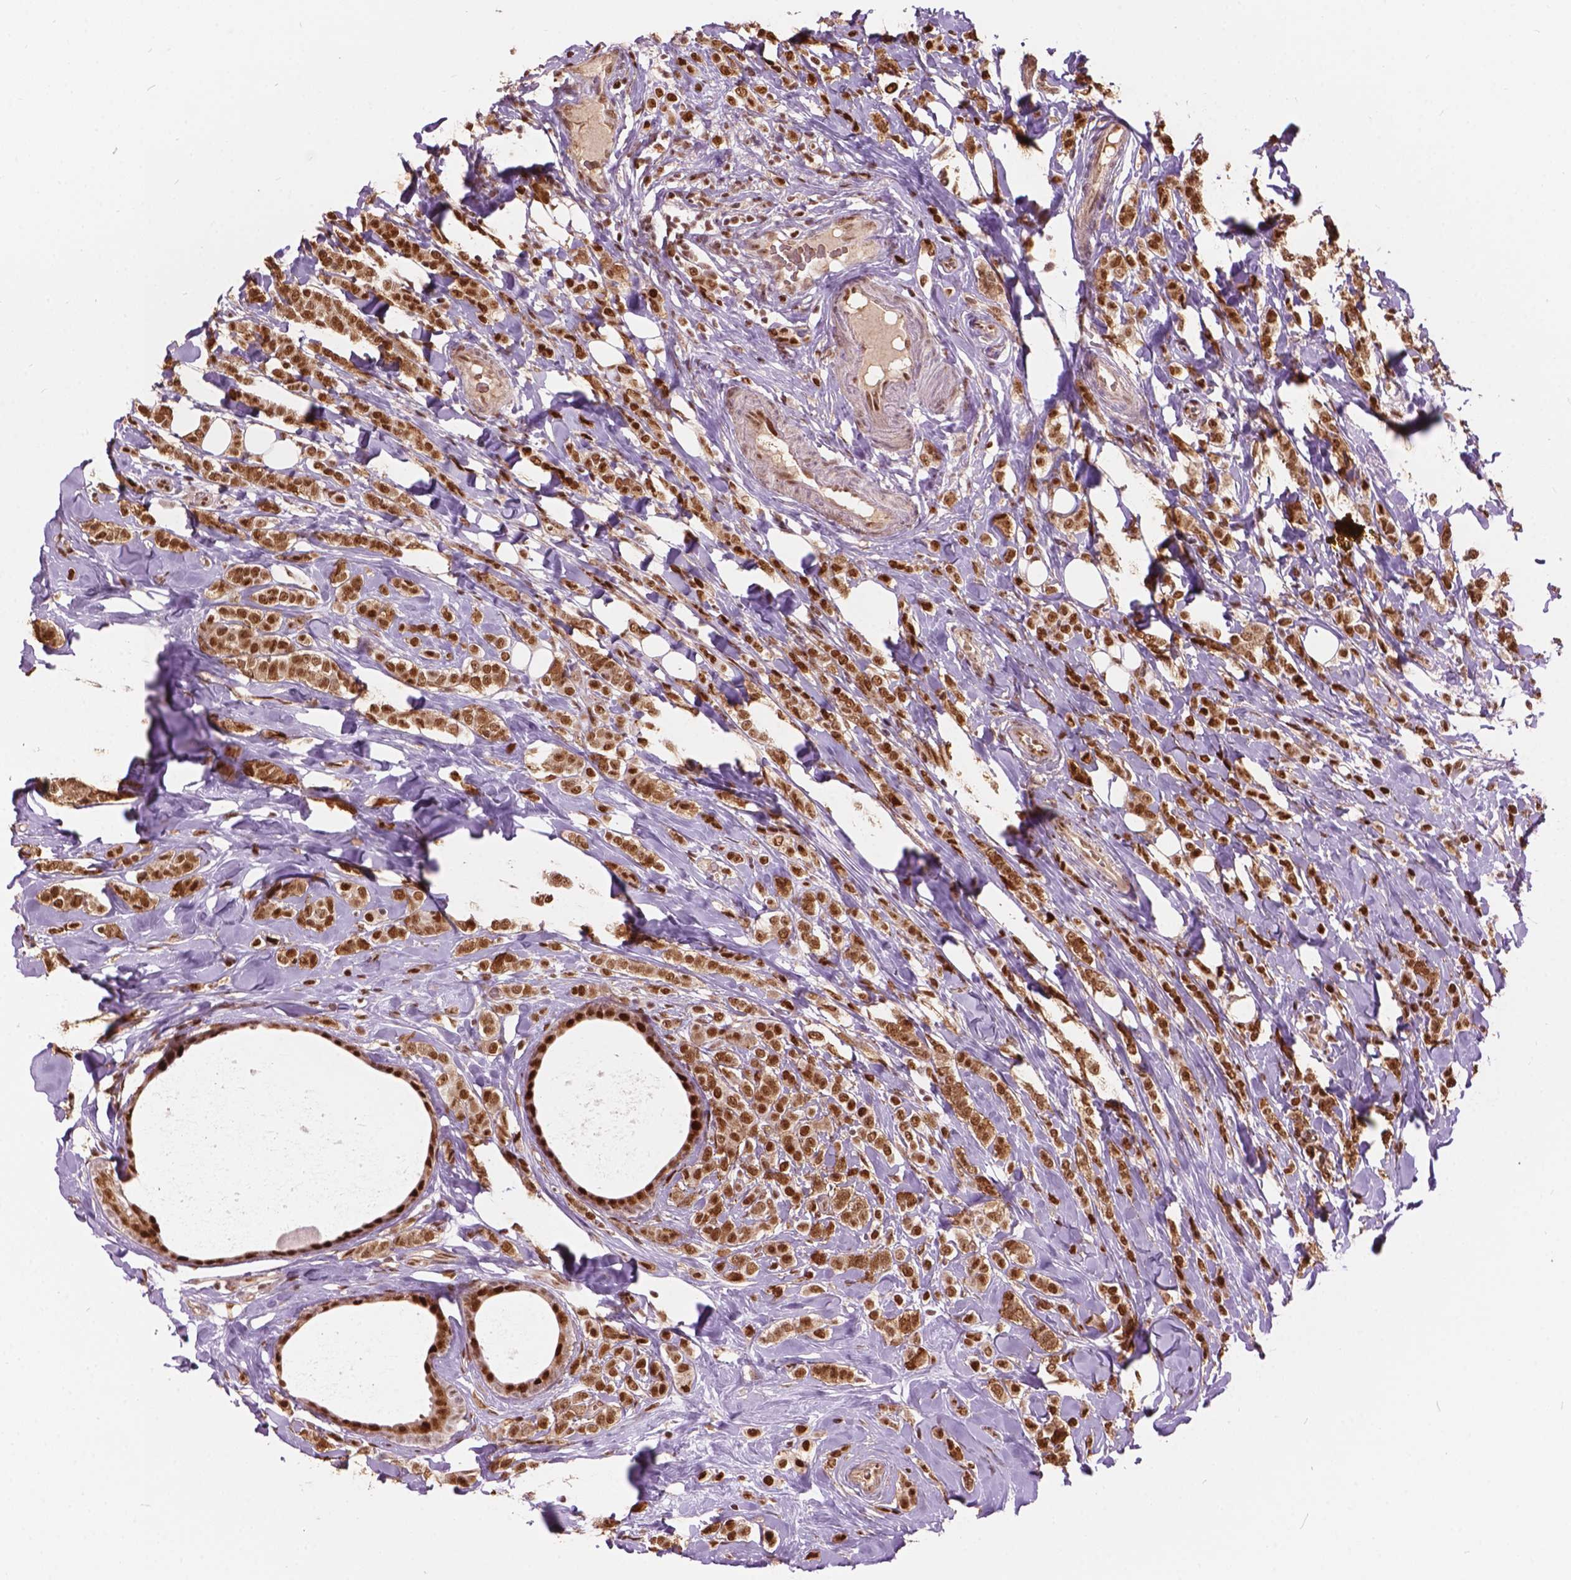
{"staining": {"intensity": "moderate", "quantity": ">75%", "location": "nuclear"}, "tissue": "breast cancer", "cell_type": "Tumor cells", "image_type": "cancer", "snomed": [{"axis": "morphology", "description": "Lobular carcinoma"}, {"axis": "topography", "description": "Breast"}], "caption": "Immunohistochemical staining of breast lobular carcinoma shows moderate nuclear protein staining in approximately >75% of tumor cells.", "gene": "ANP32B", "patient": {"sex": "female", "age": 49}}